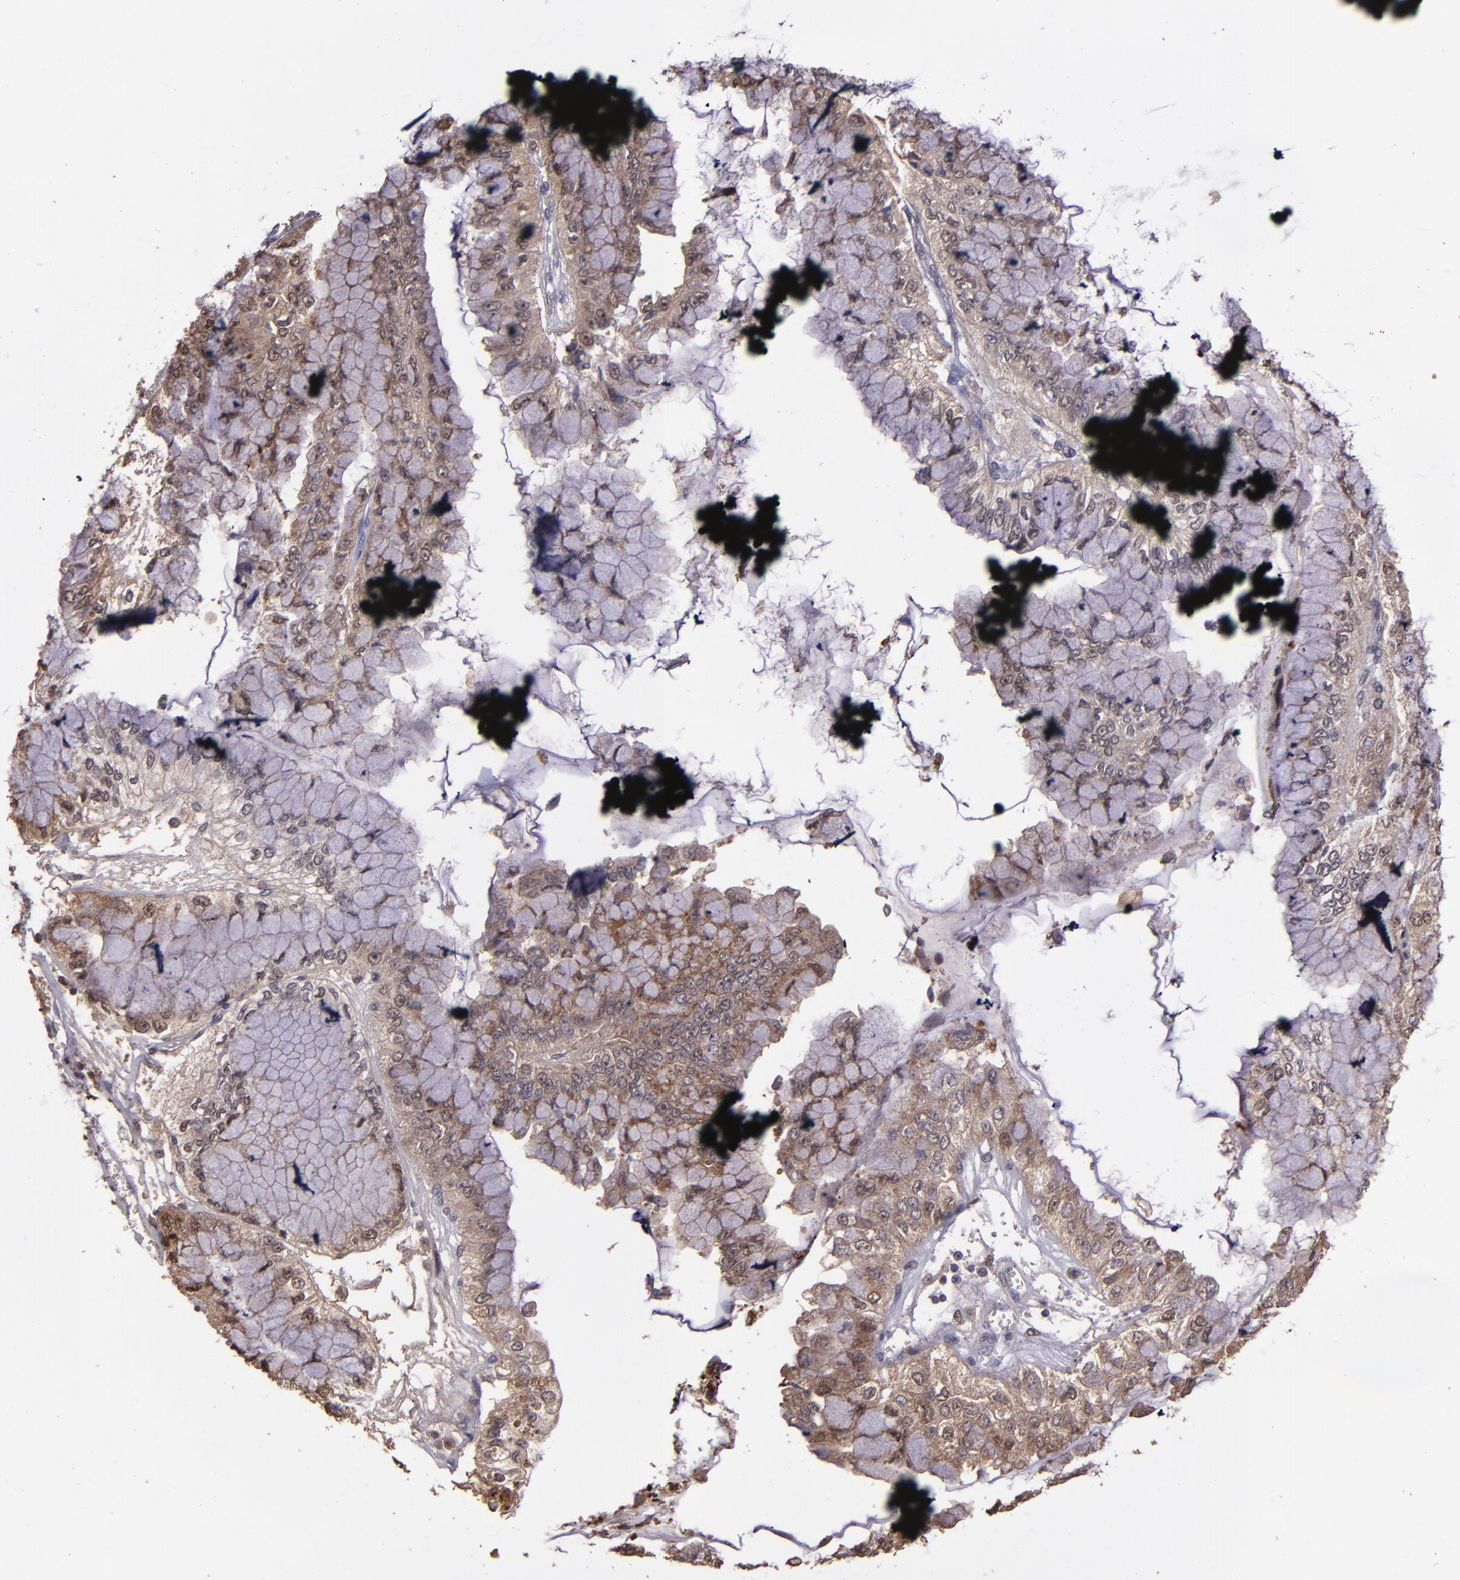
{"staining": {"intensity": "moderate", "quantity": ">75%", "location": "cytoplasmic/membranous,nuclear"}, "tissue": "liver cancer", "cell_type": "Tumor cells", "image_type": "cancer", "snomed": [{"axis": "morphology", "description": "Cholangiocarcinoma"}, {"axis": "topography", "description": "Liver"}], "caption": "Liver cholangiocarcinoma stained with DAB (3,3'-diaminobenzidine) immunohistochemistry exhibits medium levels of moderate cytoplasmic/membranous and nuclear positivity in about >75% of tumor cells. (DAB = brown stain, brightfield microscopy at high magnification).", "gene": "SERPINF2", "patient": {"sex": "female", "age": 79}}